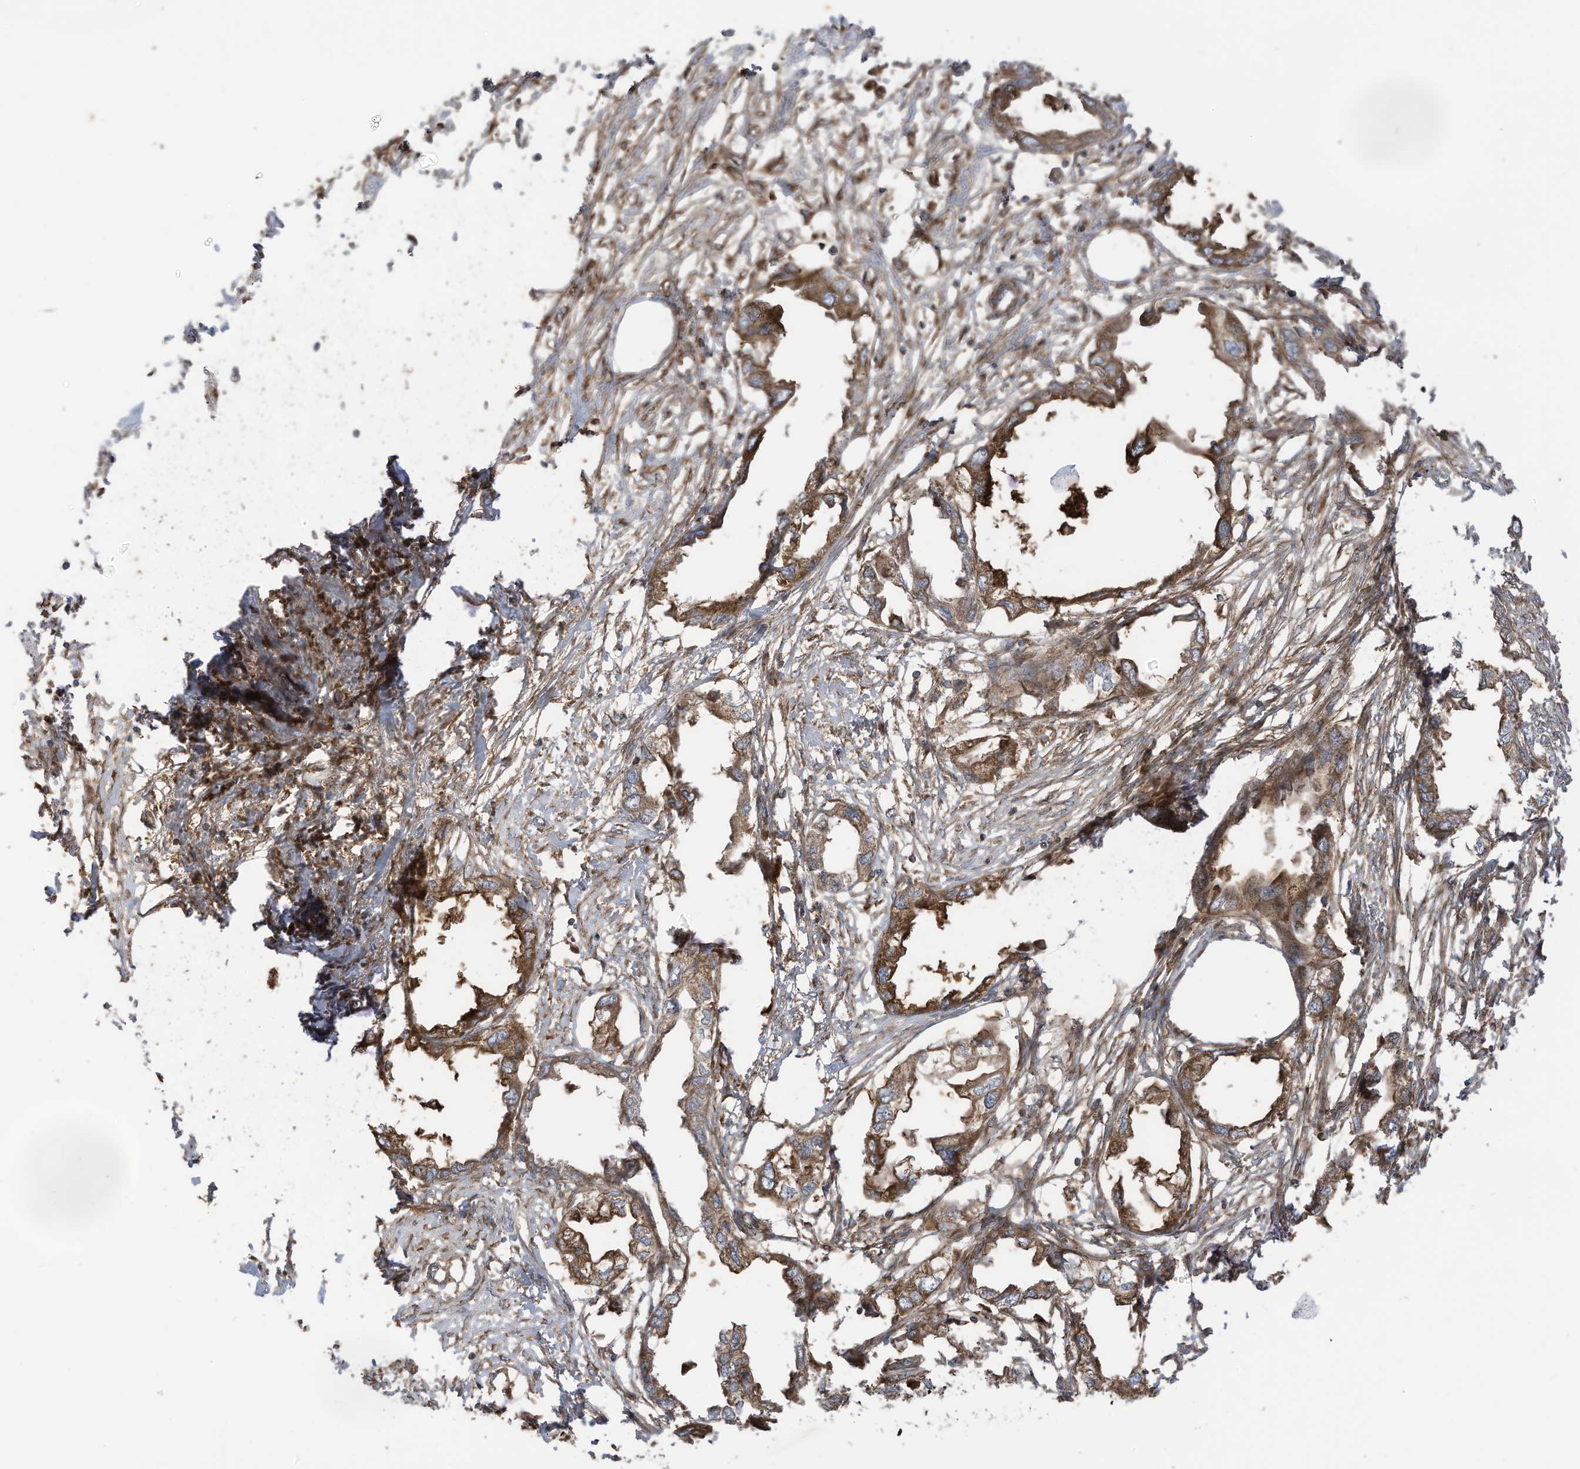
{"staining": {"intensity": "moderate", "quantity": ">75%", "location": "cytoplasmic/membranous"}, "tissue": "endometrial cancer", "cell_type": "Tumor cells", "image_type": "cancer", "snomed": [{"axis": "morphology", "description": "Adenocarcinoma, NOS"}, {"axis": "morphology", "description": "Adenocarcinoma, metastatic, NOS"}, {"axis": "topography", "description": "Adipose tissue"}, {"axis": "topography", "description": "Endometrium"}], "caption": "There is medium levels of moderate cytoplasmic/membranous expression in tumor cells of endometrial adenocarcinoma, as demonstrated by immunohistochemical staining (brown color).", "gene": "REPS1", "patient": {"sex": "female", "age": 67}}